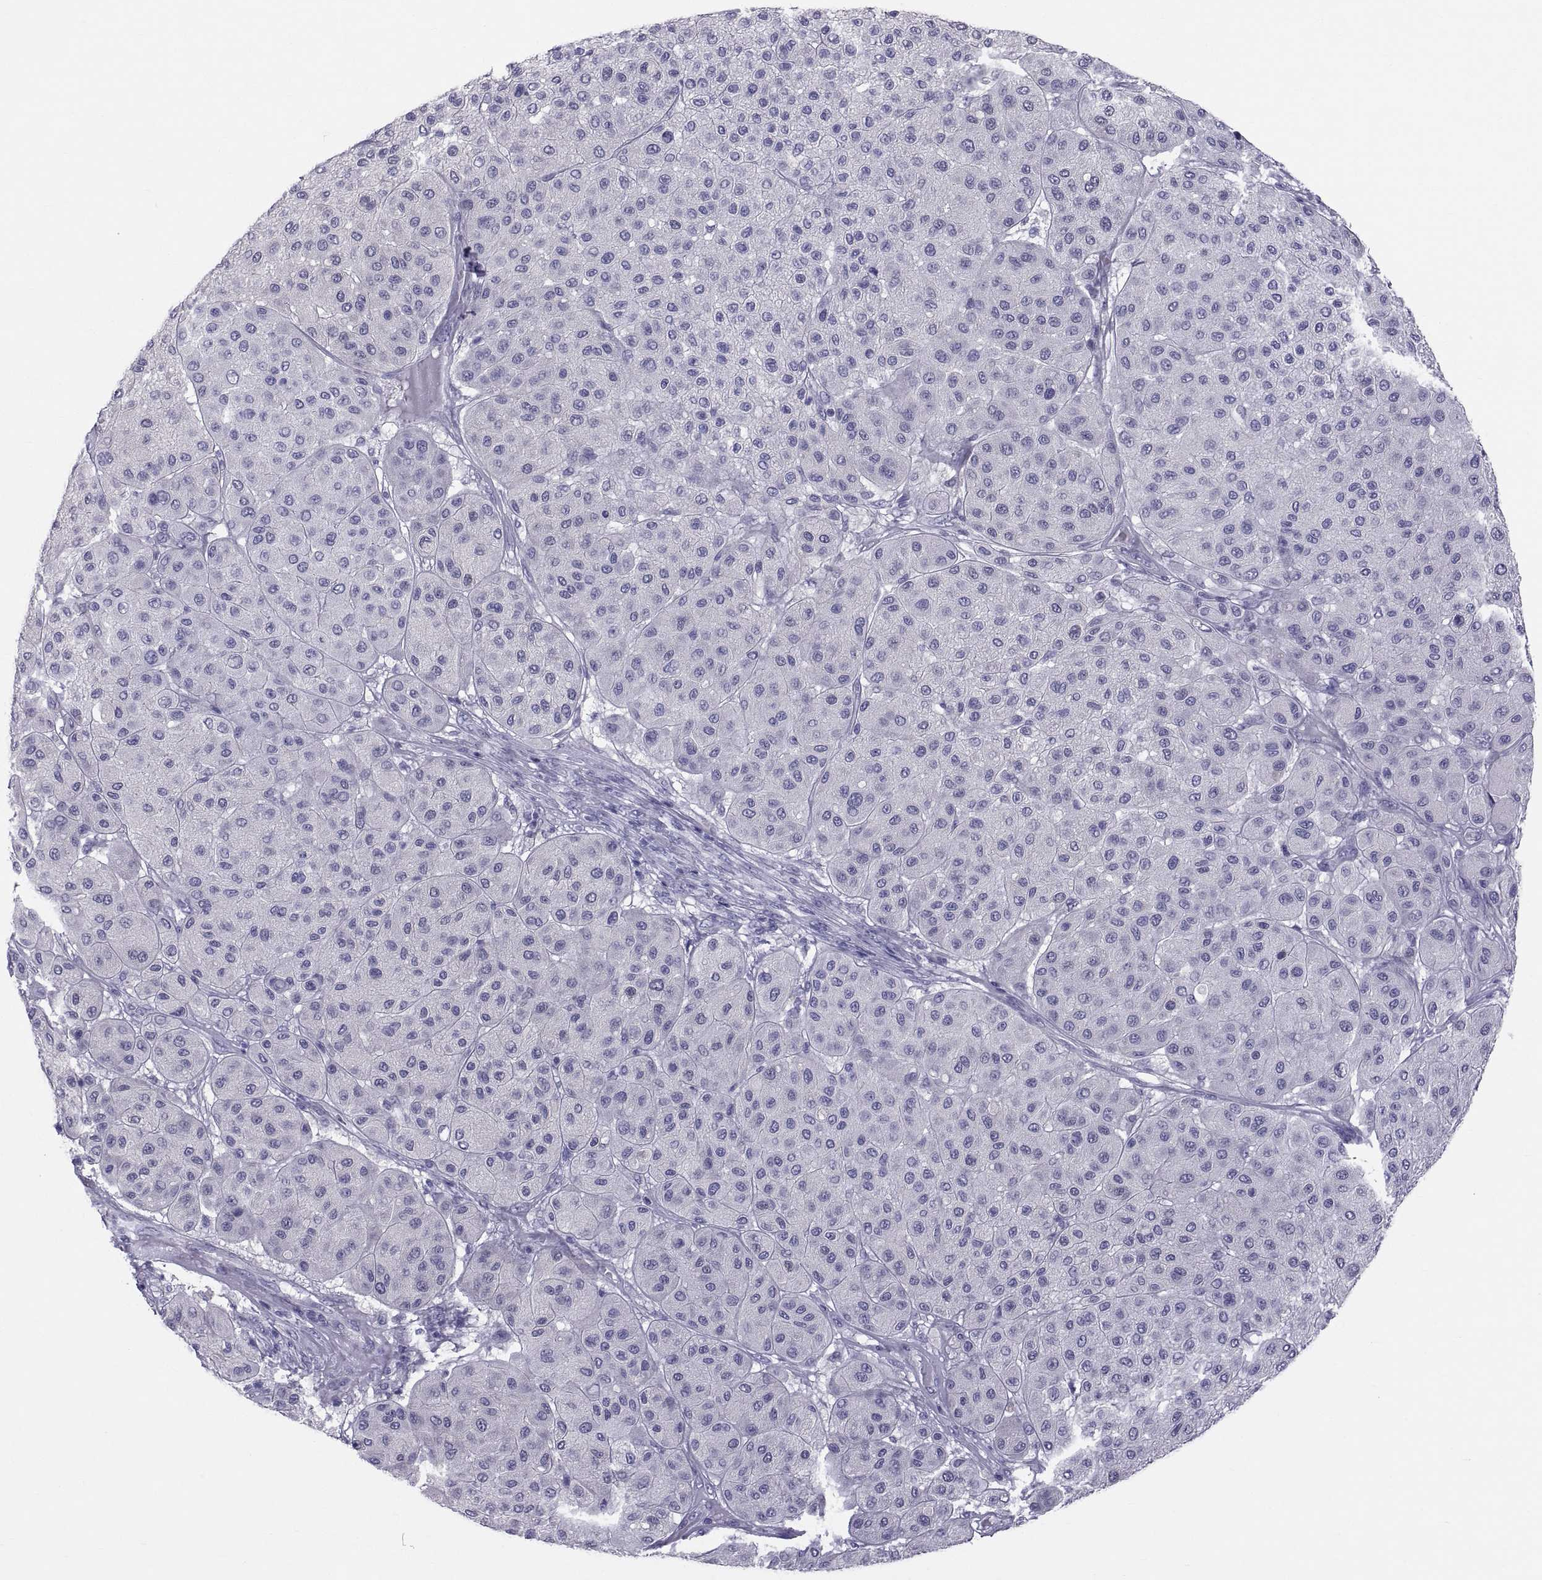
{"staining": {"intensity": "negative", "quantity": "none", "location": "none"}, "tissue": "melanoma", "cell_type": "Tumor cells", "image_type": "cancer", "snomed": [{"axis": "morphology", "description": "Malignant melanoma, Metastatic site"}, {"axis": "topography", "description": "Smooth muscle"}], "caption": "This is an immunohistochemistry image of melanoma. There is no expression in tumor cells.", "gene": "RNASE12", "patient": {"sex": "male", "age": 41}}